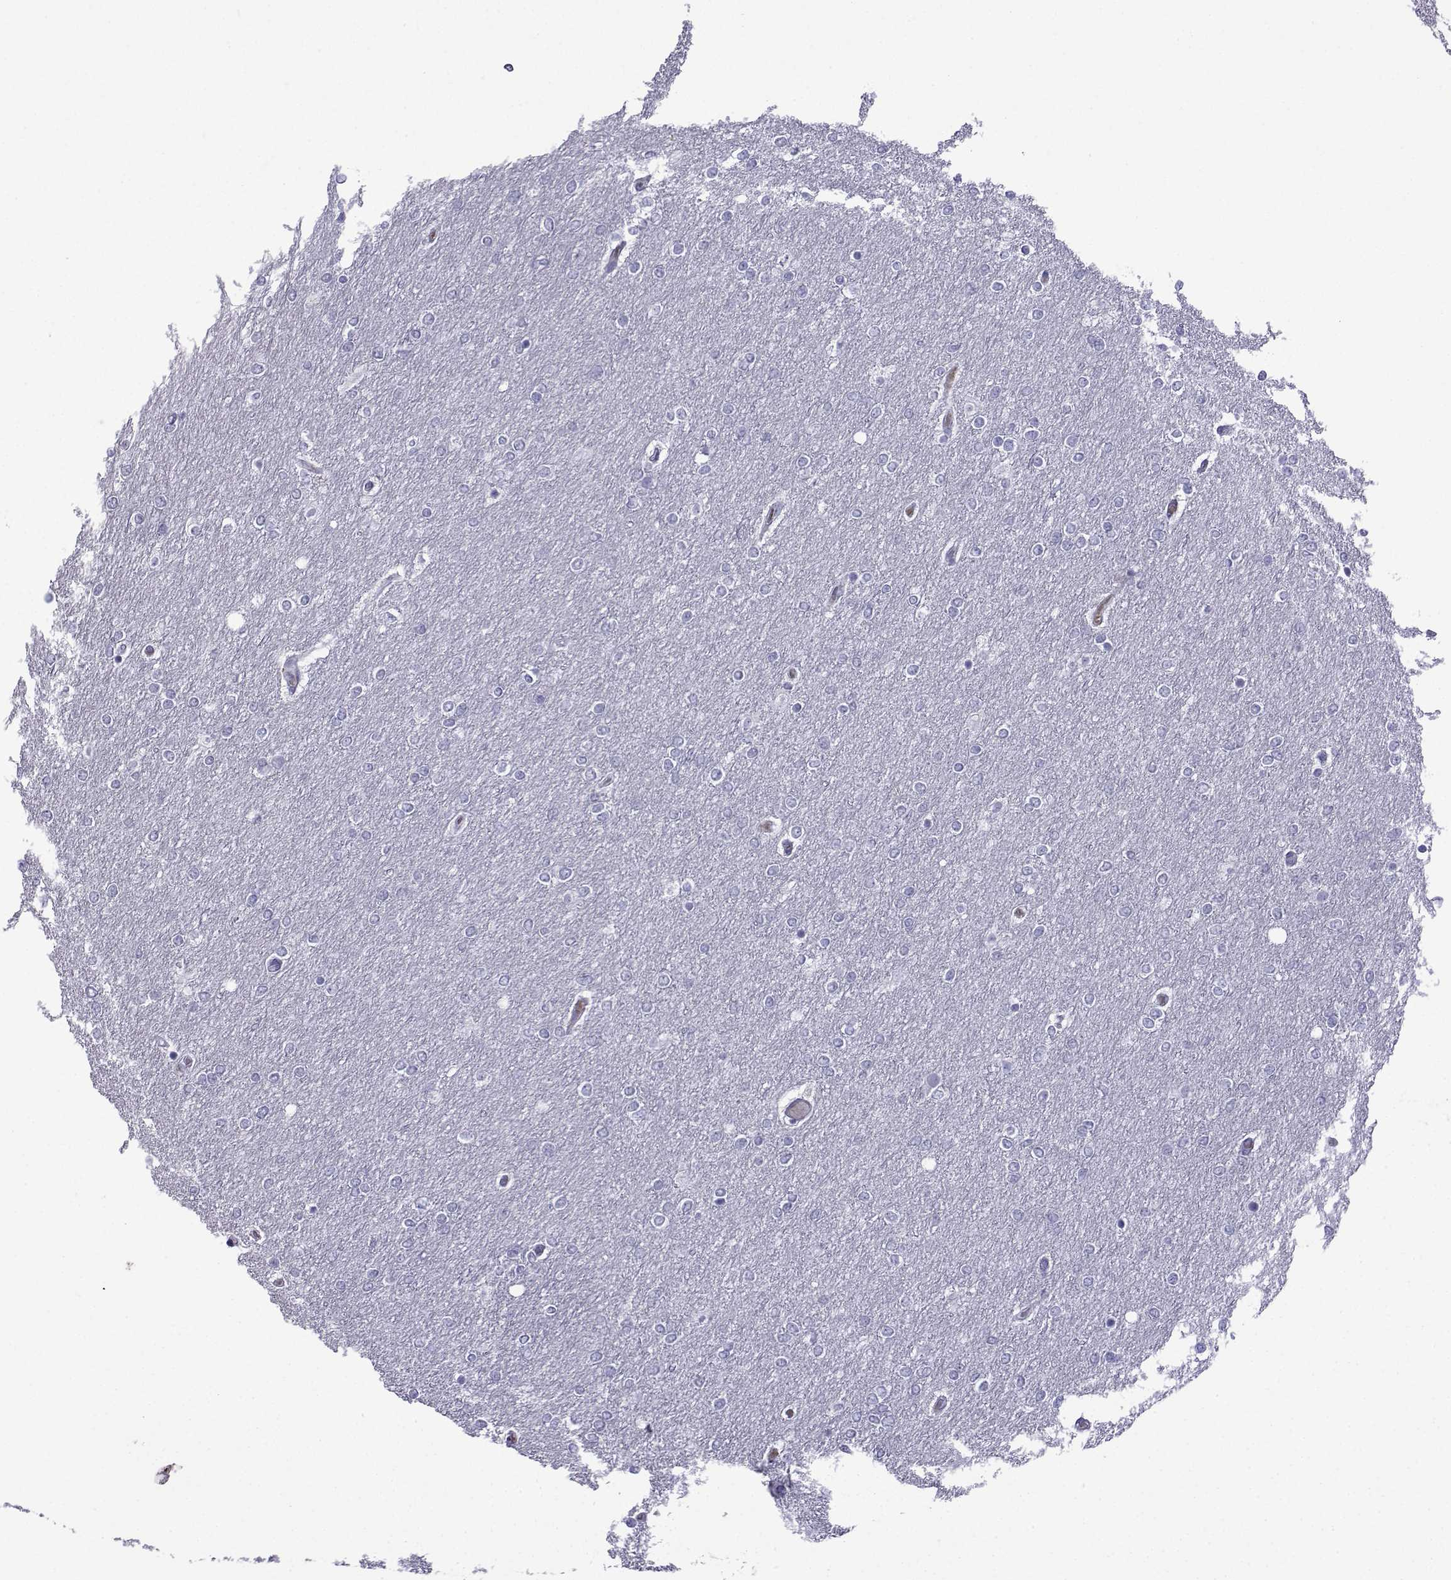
{"staining": {"intensity": "negative", "quantity": "none", "location": "none"}, "tissue": "glioma", "cell_type": "Tumor cells", "image_type": "cancer", "snomed": [{"axis": "morphology", "description": "Glioma, malignant, High grade"}, {"axis": "topography", "description": "Brain"}], "caption": "Protein analysis of malignant high-grade glioma reveals no significant positivity in tumor cells. (Stains: DAB immunohistochemistry (IHC) with hematoxylin counter stain, Microscopy: brightfield microscopy at high magnification).", "gene": "TRIM46", "patient": {"sex": "female", "age": 61}}